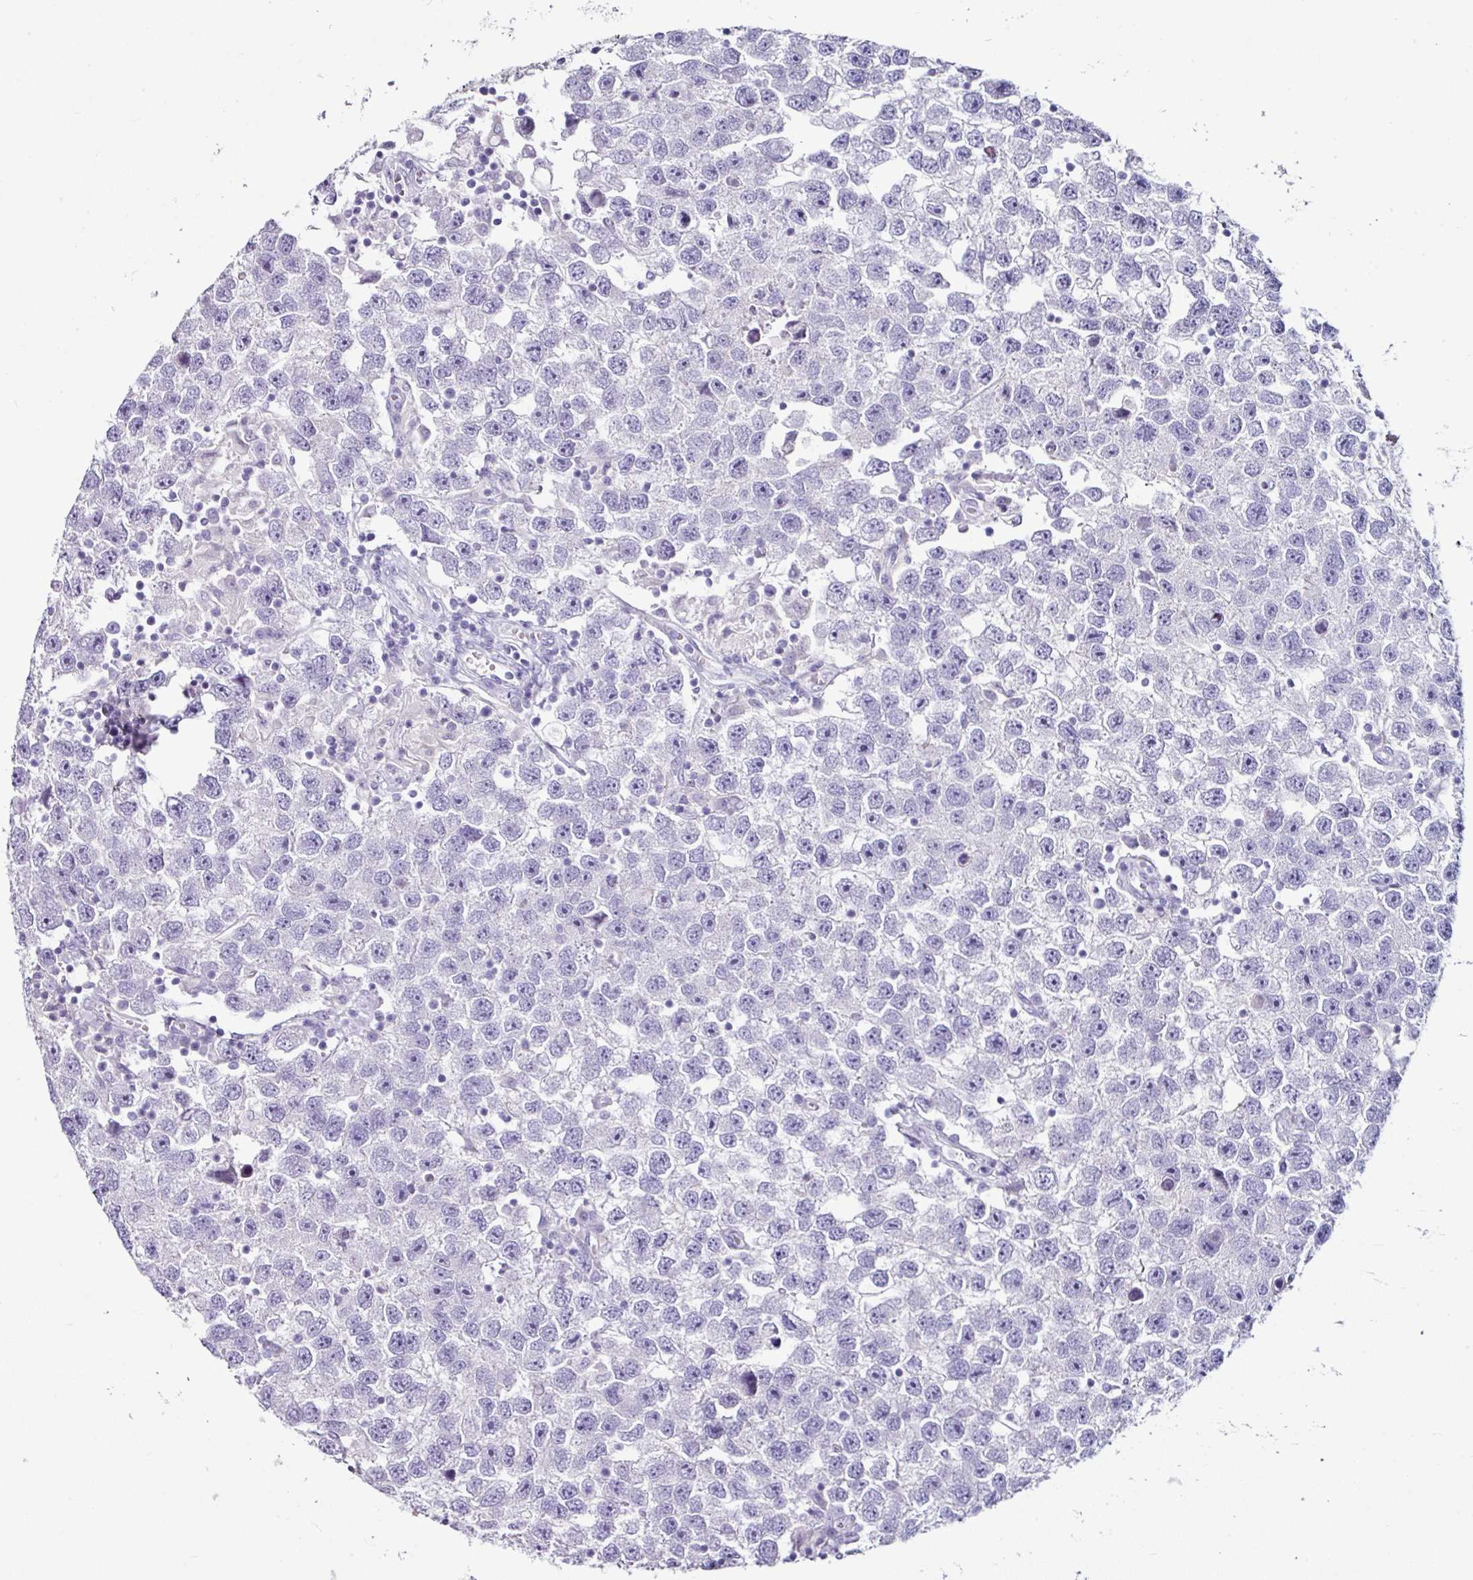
{"staining": {"intensity": "negative", "quantity": "none", "location": "none"}, "tissue": "testis cancer", "cell_type": "Tumor cells", "image_type": "cancer", "snomed": [{"axis": "morphology", "description": "Seminoma, NOS"}, {"axis": "topography", "description": "Testis"}], "caption": "An immunohistochemistry image of seminoma (testis) is shown. There is no staining in tumor cells of seminoma (testis).", "gene": "GLP2R", "patient": {"sex": "male", "age": 26}}